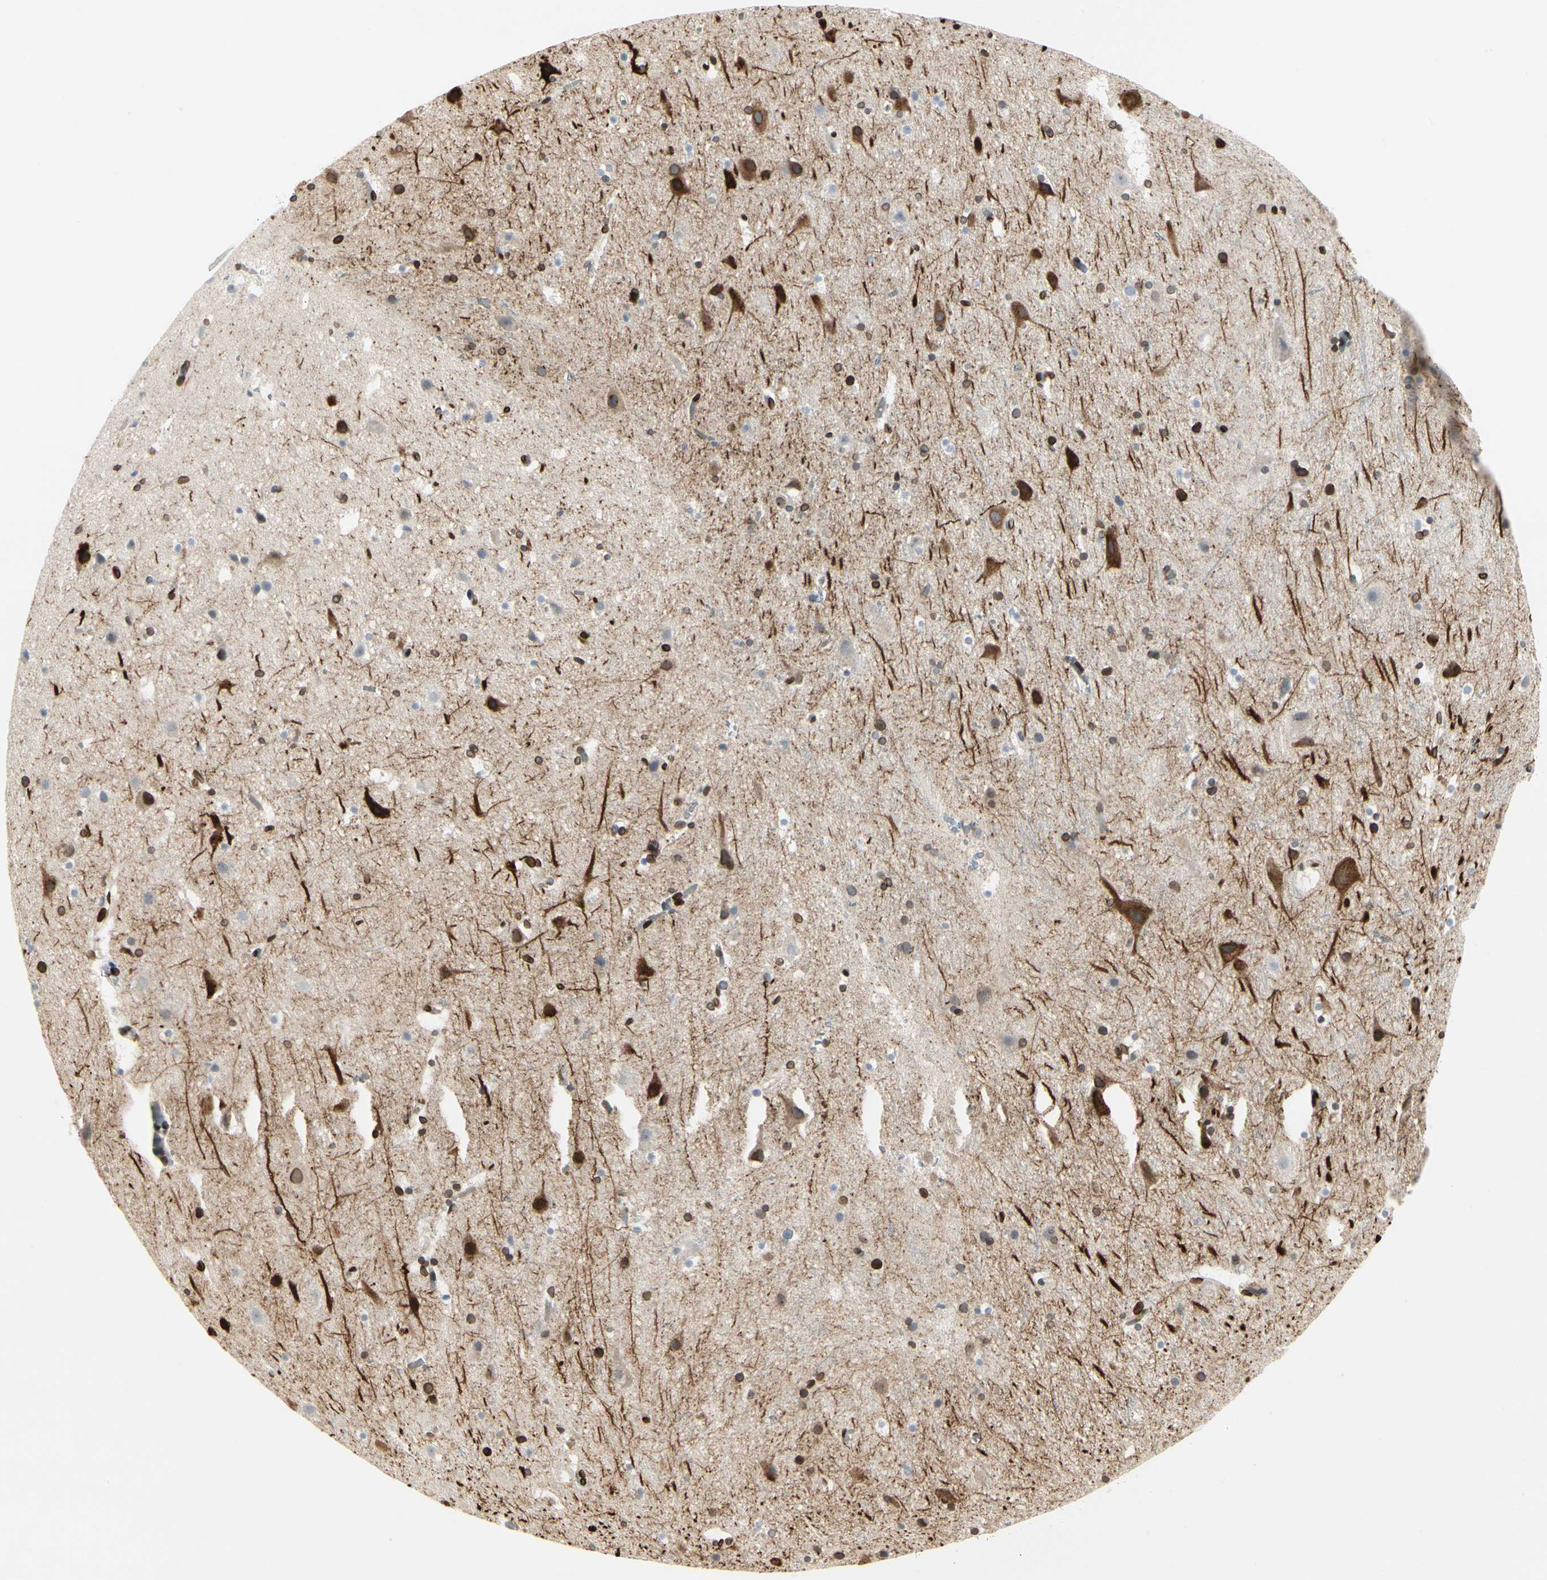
{"staining": {"intensity": "negative", "quantity": "none", "location": "none"}, "tissue": "cerebral cortex", "cell_type": "Endothelial cells", "image_type": "normal", "snomed": [{"axis": "morphology", "description": "Normal tissue, NOS"}, {"axis": "topography", "description": "Cerebral cortex"}], "caption": "This is an immunohistochemistry photomicrograph of unremarkable human cerebral cortex. There is no positivity in endothelial cells.", "gene": "TMPO", "patient": {"sex": "male", "age": 45}}